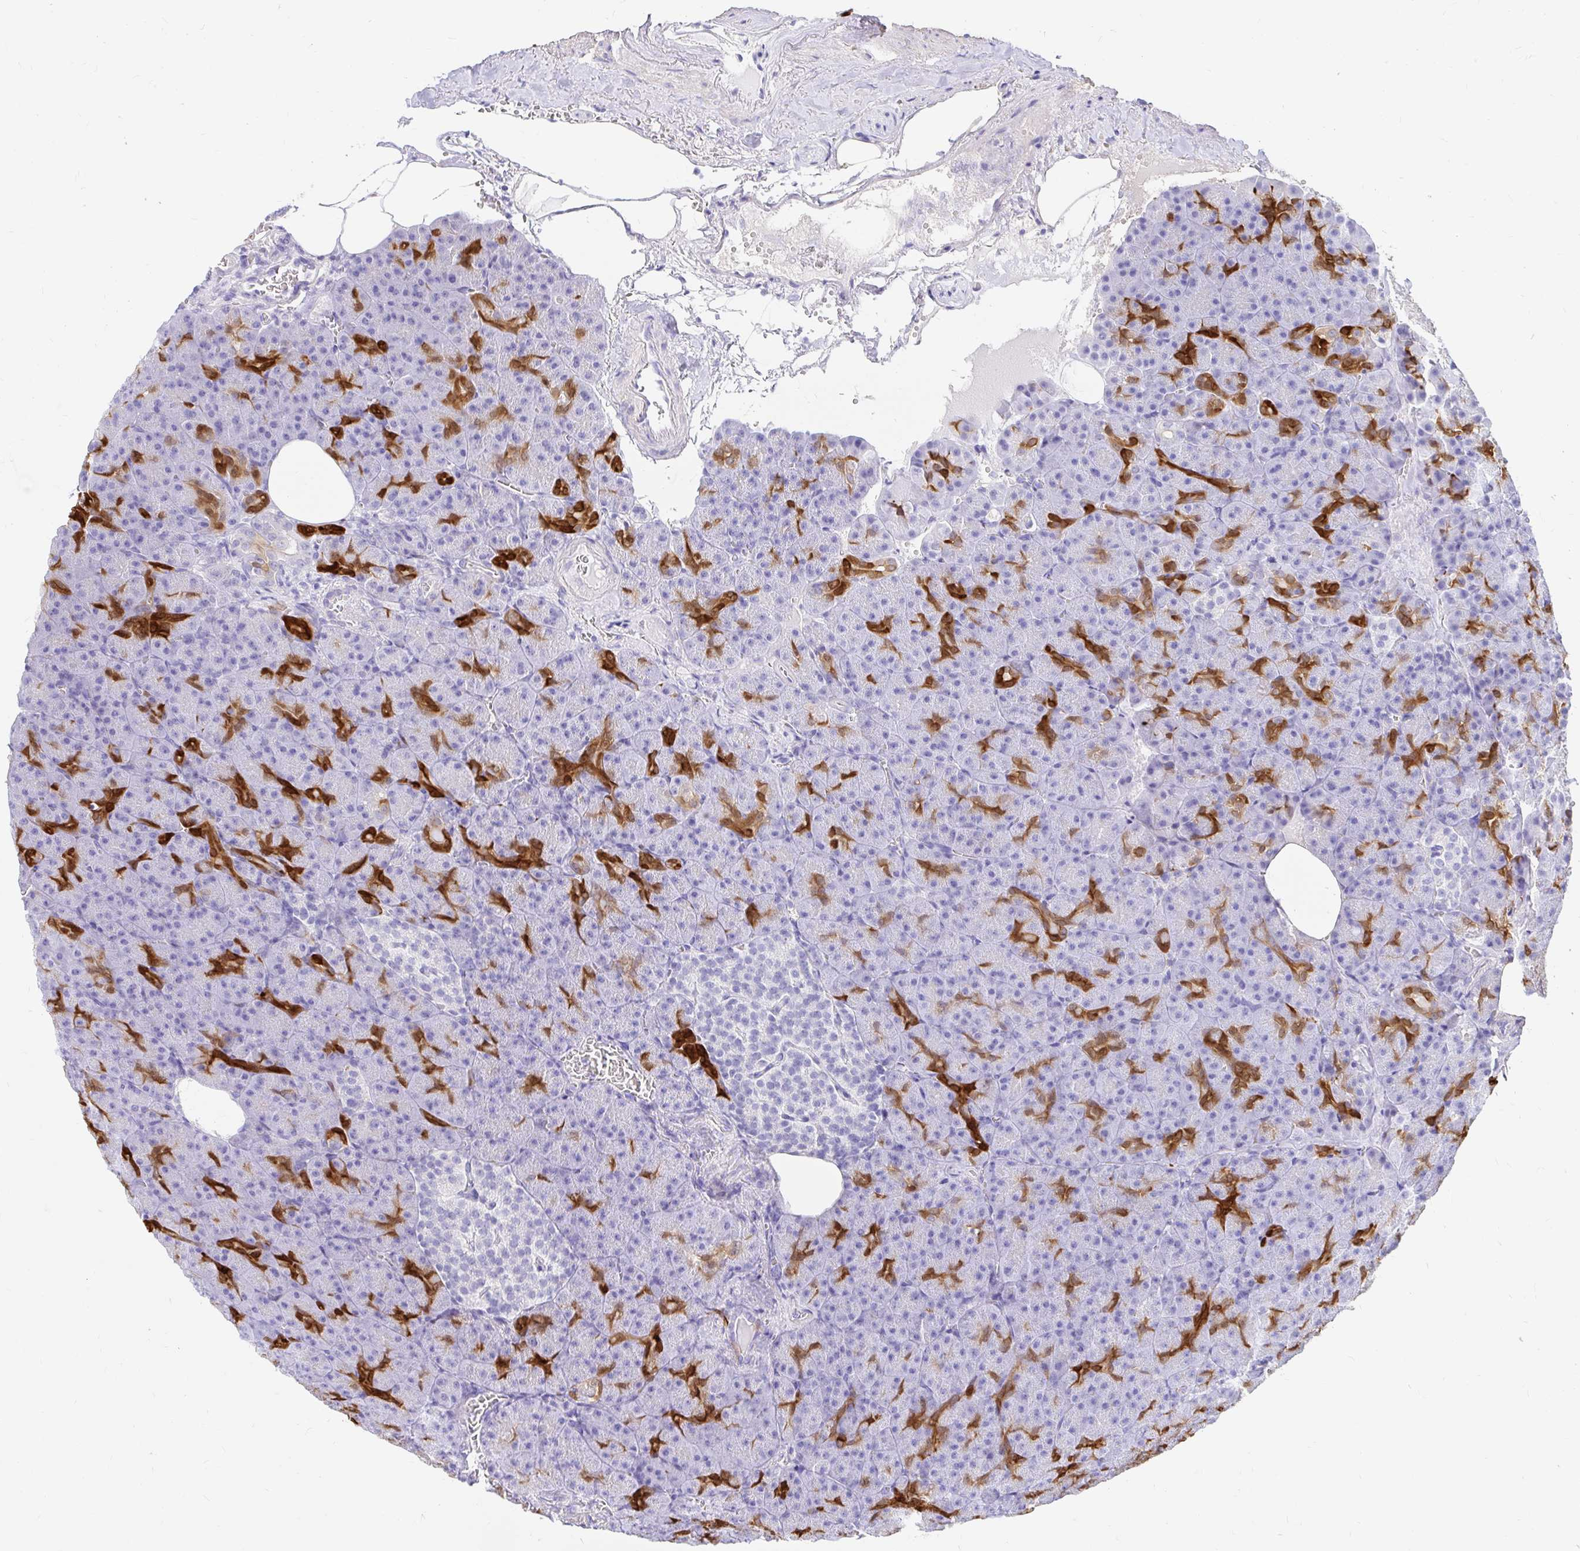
{"staining": {"intensity": "strong", "quantity": "<25%", "location": "cytoplasmic/membranous"}, "tissue": "pancreas", "cell_type": "Exocrine glandular cells", "image_type": "normal", "snomed": [{"axis": "morphology", "description": "Normal tissue, NOS"}, {"axis": "topography", "description": "Pancreas"}], "caption": "Brown immunohistochemical staining in benign human pancreas exhibits strong cytoplasmic/membranous staining in about <25% of exocrine glandular cells.", "gene": "PPP1R1B", "patient": {"sex": "female", "age": 74}}